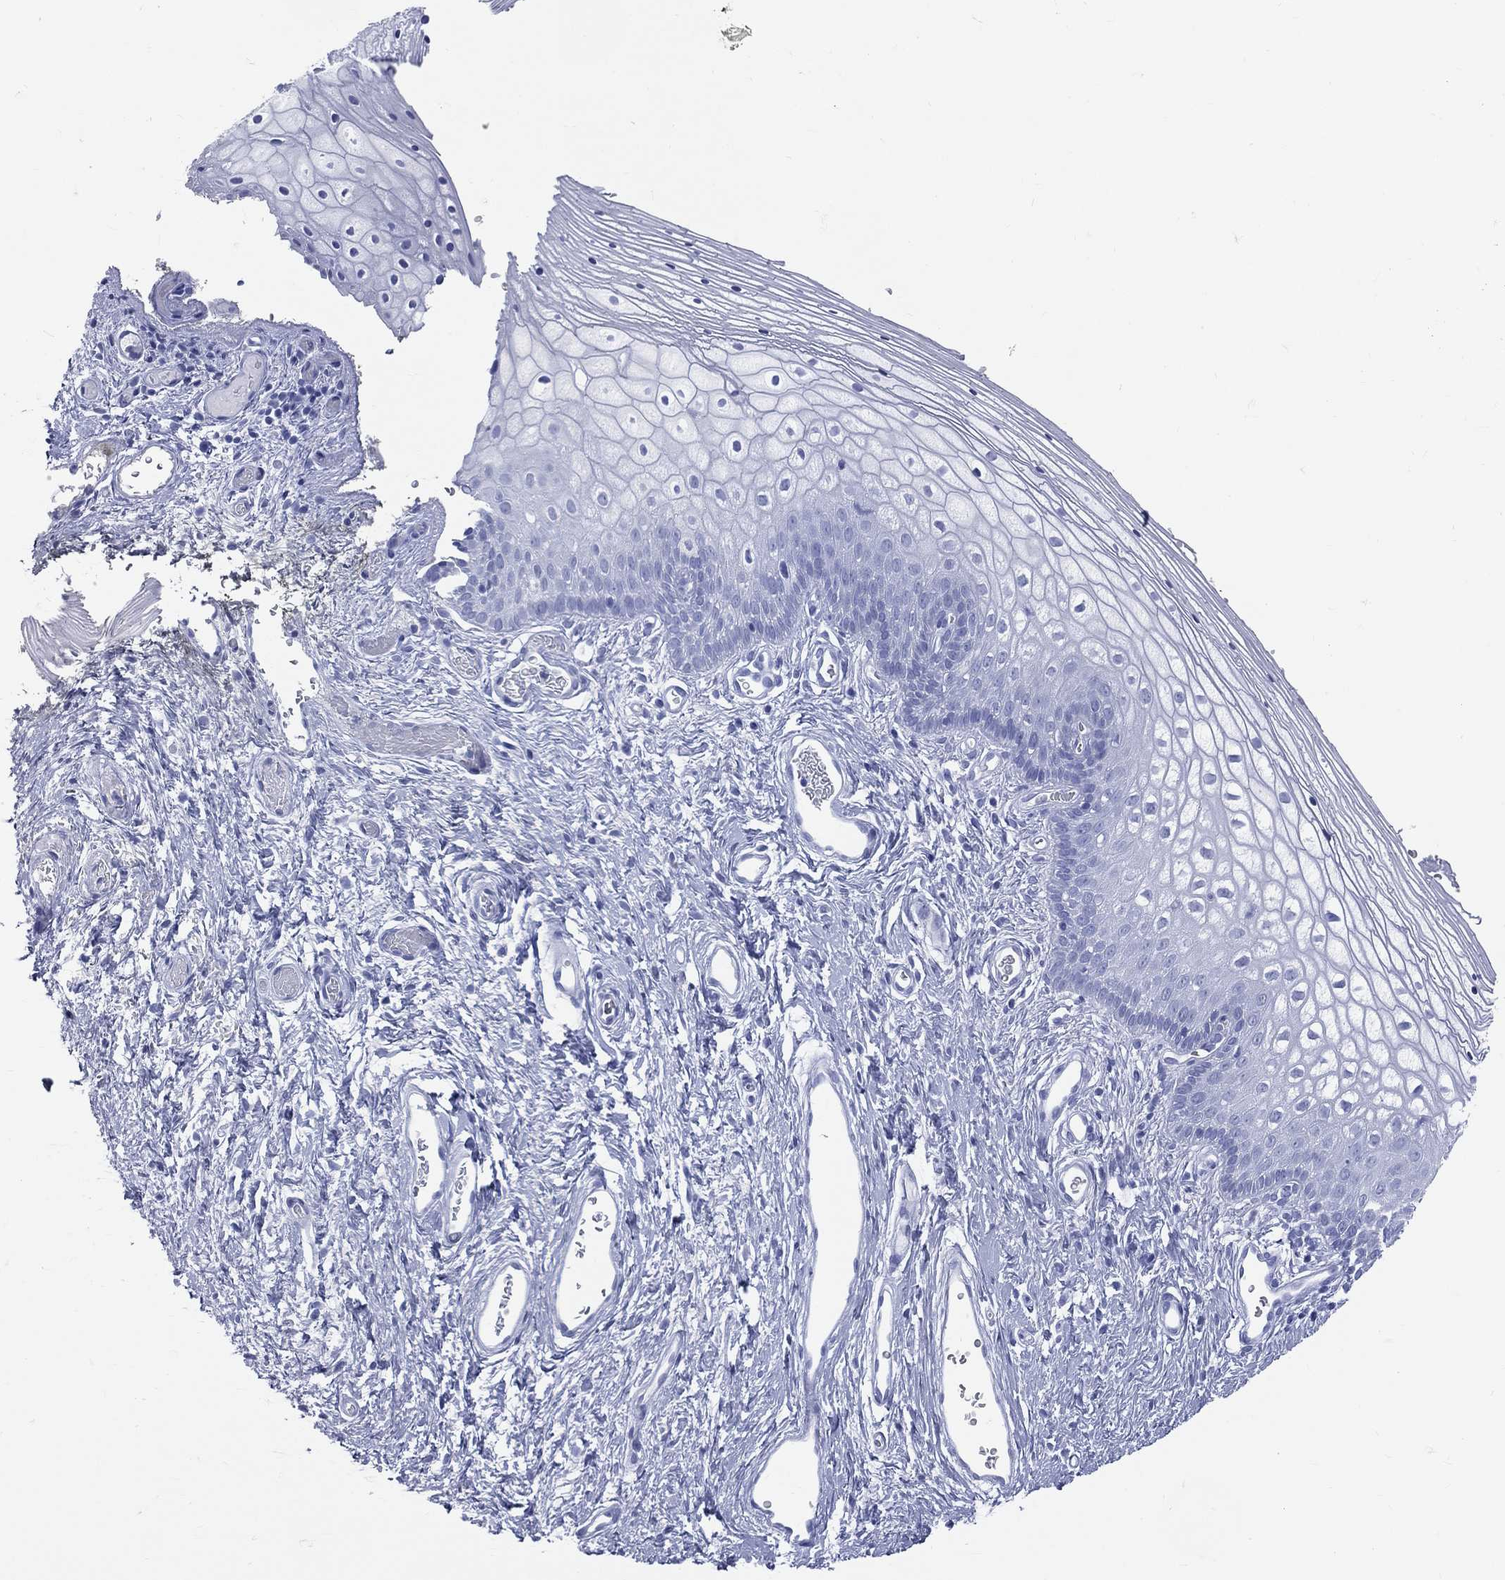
{"staining": {"intensity": "negative", "quantity": "none", "location": "none"}, "tissue": "vagina", "cell_type": "Squamous epithelial cells", "image_type": "normal", "snomed": [{"axis": "morphology", "description": "Normal tissue, NOS"}, {"axis": "topography", "description": "Vagina"}], "caption": "A photomicrograph of vagina stained for a protein reveals no brown staining in squamous epithelial cells. (DAB (3,3'-diaminobenzidine) immunohistochemistry with hematoxylin counter stain).", "gene": "CYLC1", "patient": {"sex": "female", "age": 32}}